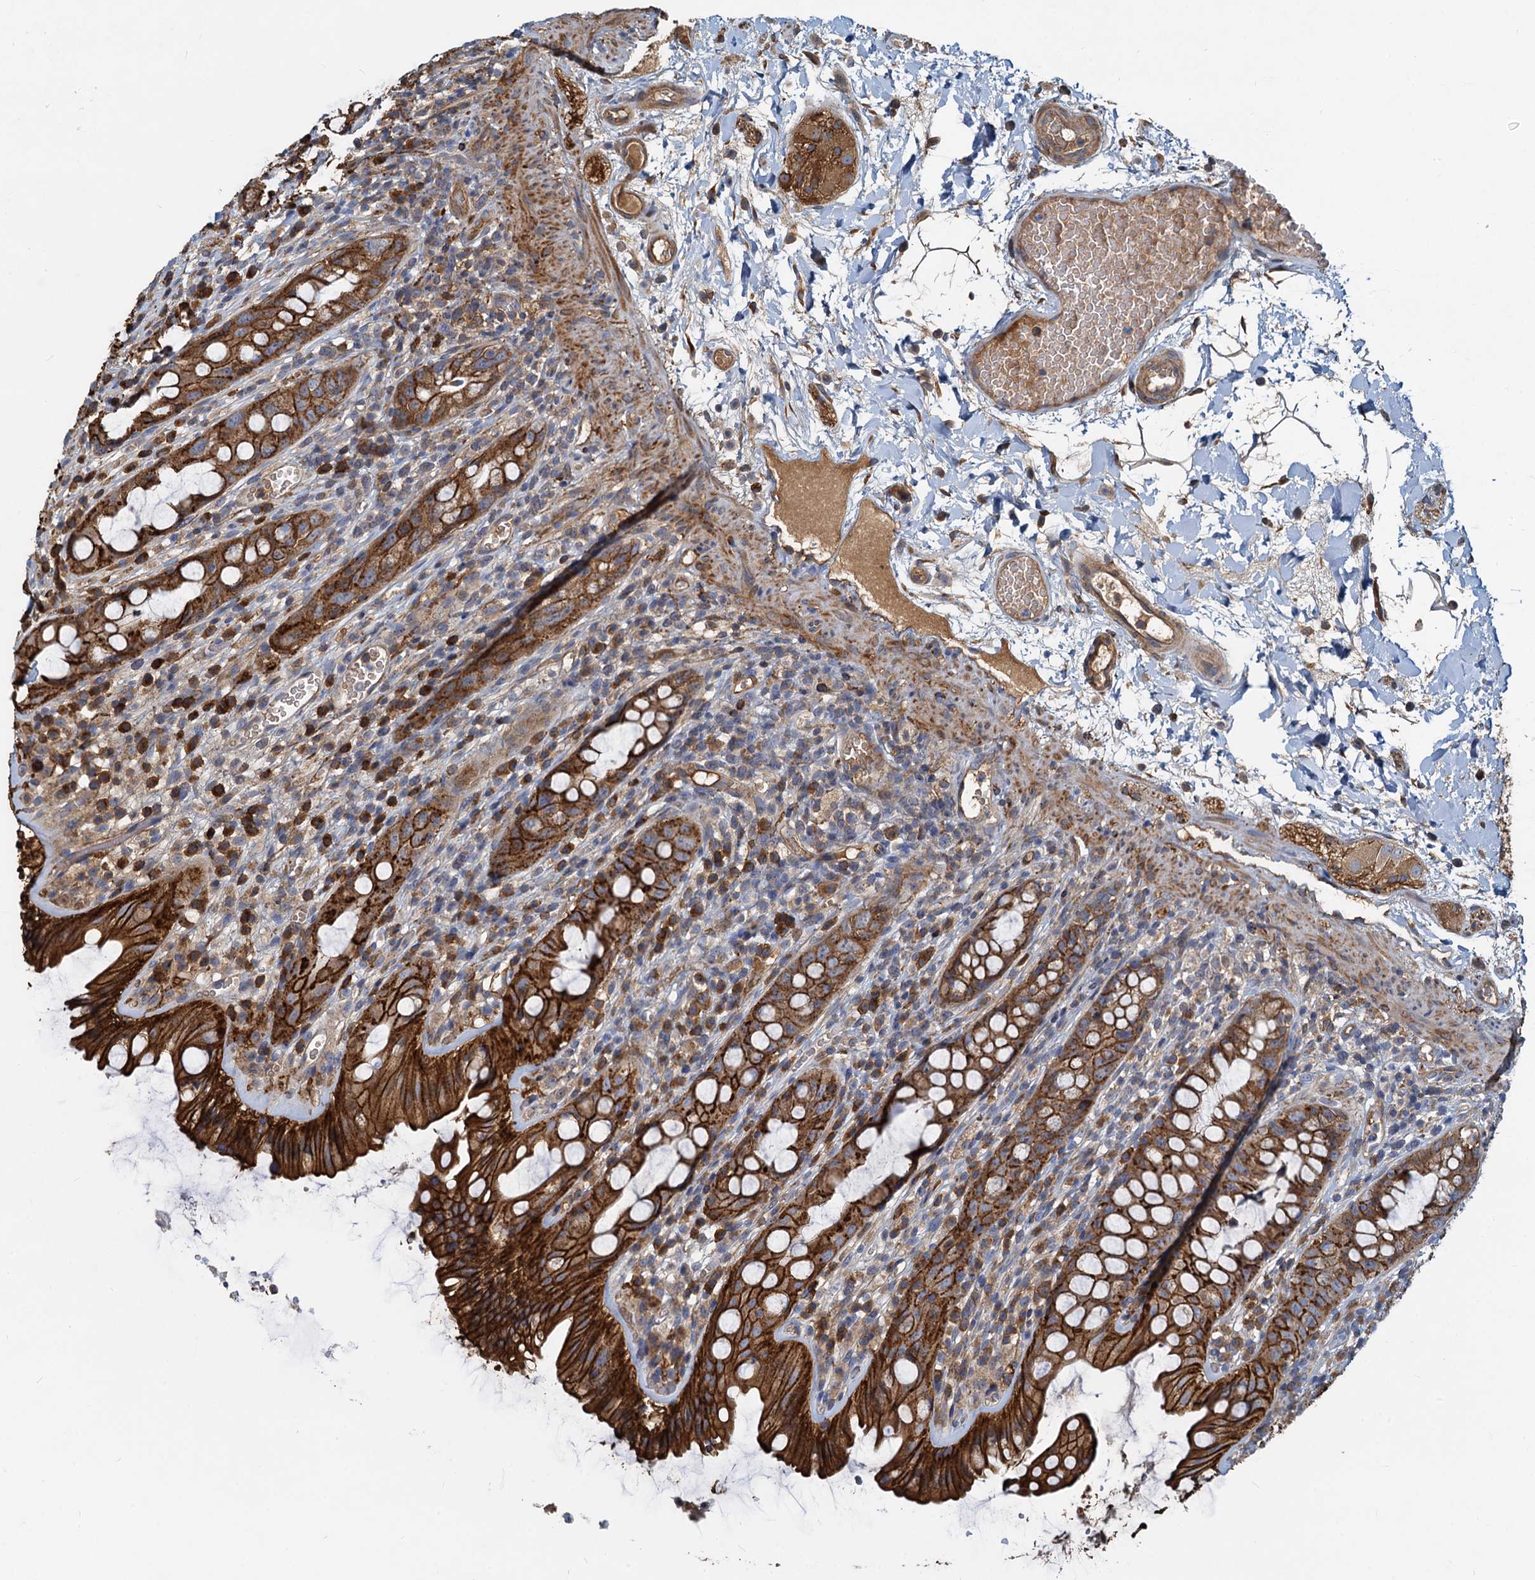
{"staining": {"intensity": "strong", "quantity": ">75%", "location": "cytoplasmic/membranous"}, "tissue": "rectum", "cell_type": "Glandular cells", "image_type": "normal", "snomed": [{"axis": "morphology", "description": "Normal tissue, NOS"}, {"axis": "topography", "description": "Rectum"}], "caption": "High-power microscopy captured an immunohistochemistry (IHC) histopathology image of unremarkable rectum, revealing strong cytoplasmic/membranous positivity in about >75% of glandular cells.", "gene": "LNX2", "patient": {"sex": "female", "age": 57}}